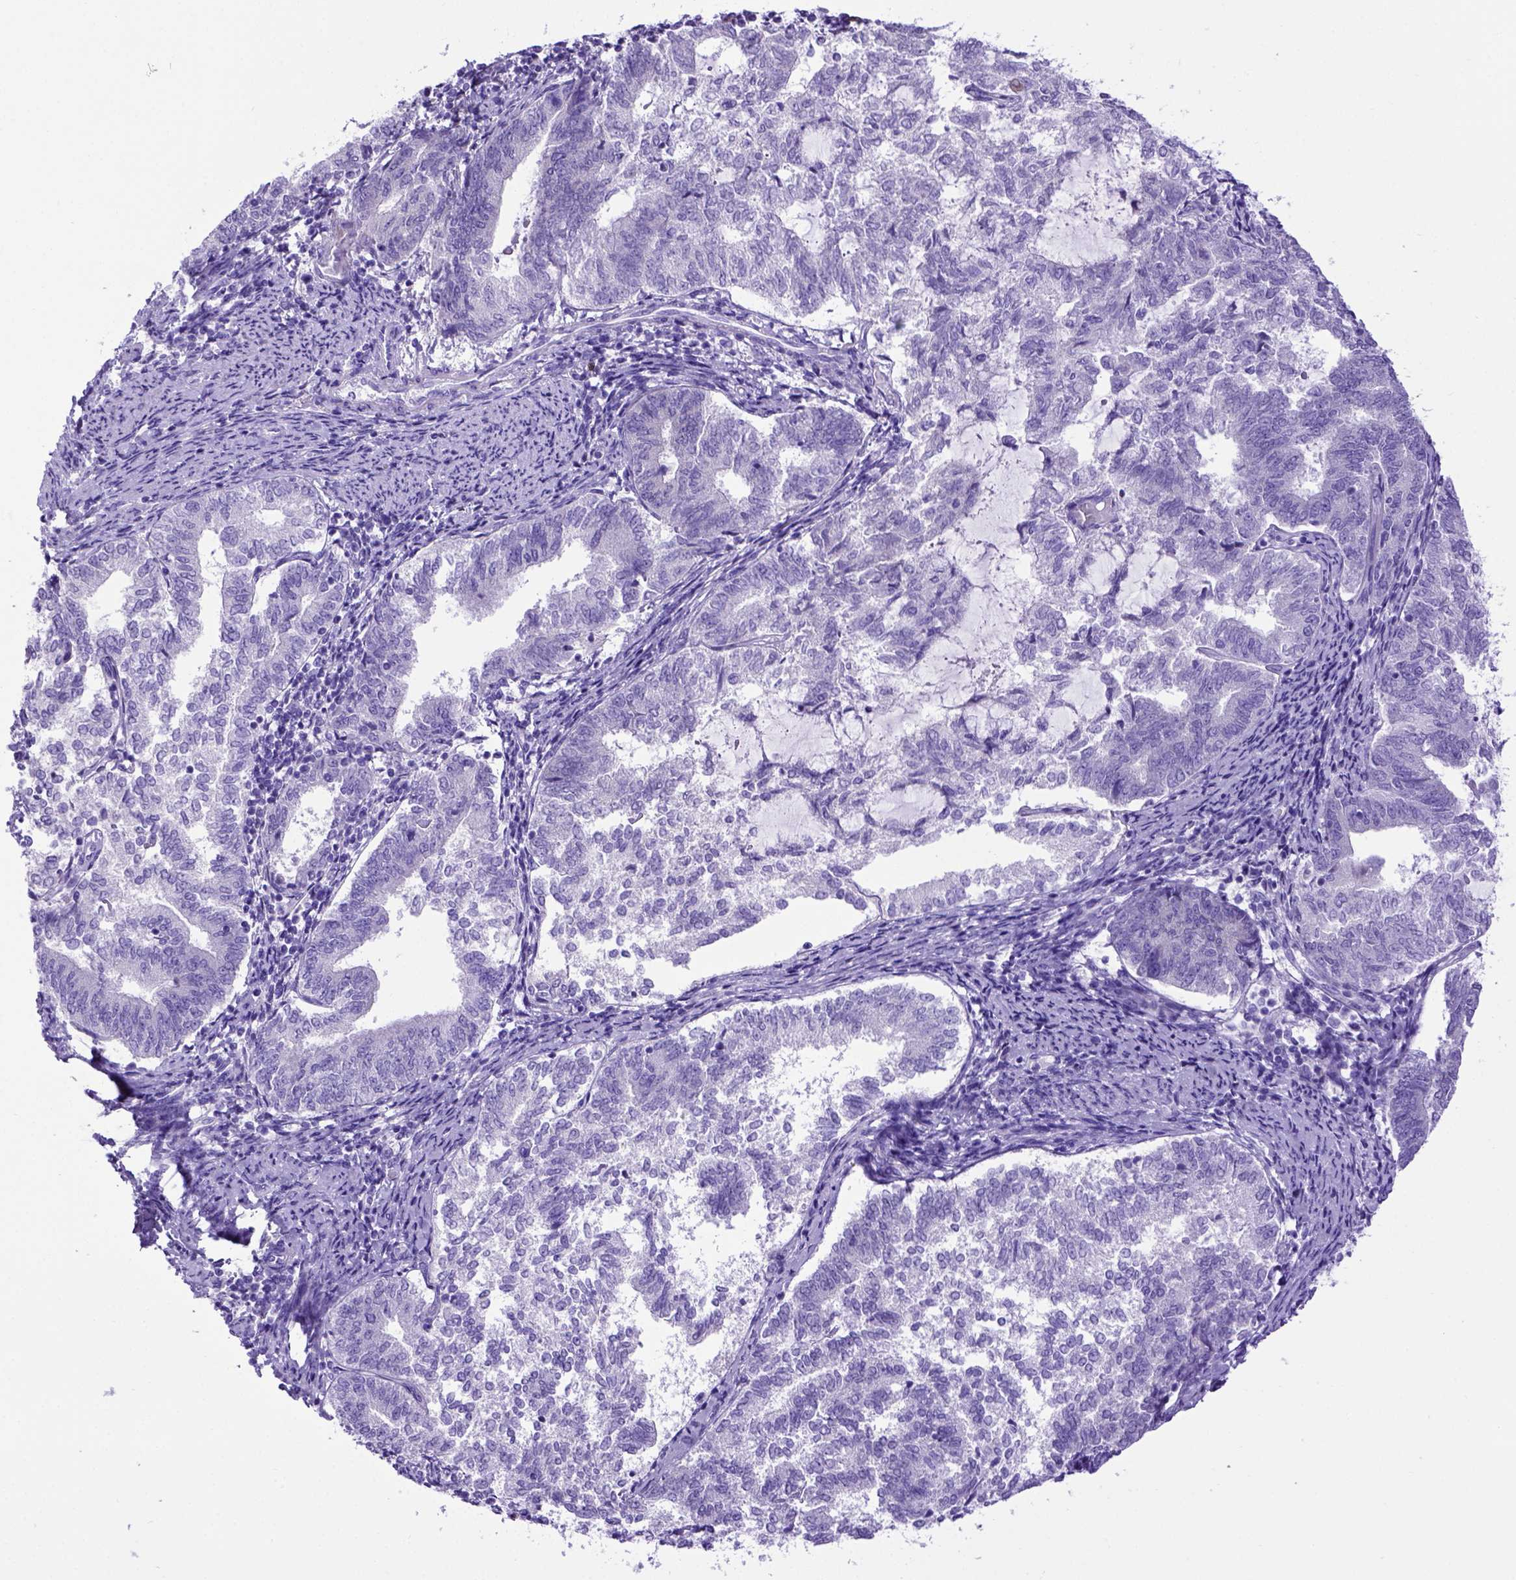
{"staining": {"intensity": "negative", "quantity": "none", "location": "none"}, "tissue": "endometrial cancer", "cell_type": "Tumor cells", "image_type": "cancer", "snomed": [{"axis": "morphology", "description": "Adenocarcinoma, NOS"}, {"axis": "topography", "description": "Endometrium"}], "caption": "Tumor cells are negative for protein expression in human endometrial cancer.", "gene": "PTGES", "patient": {"sex": "female", "age": 65}}